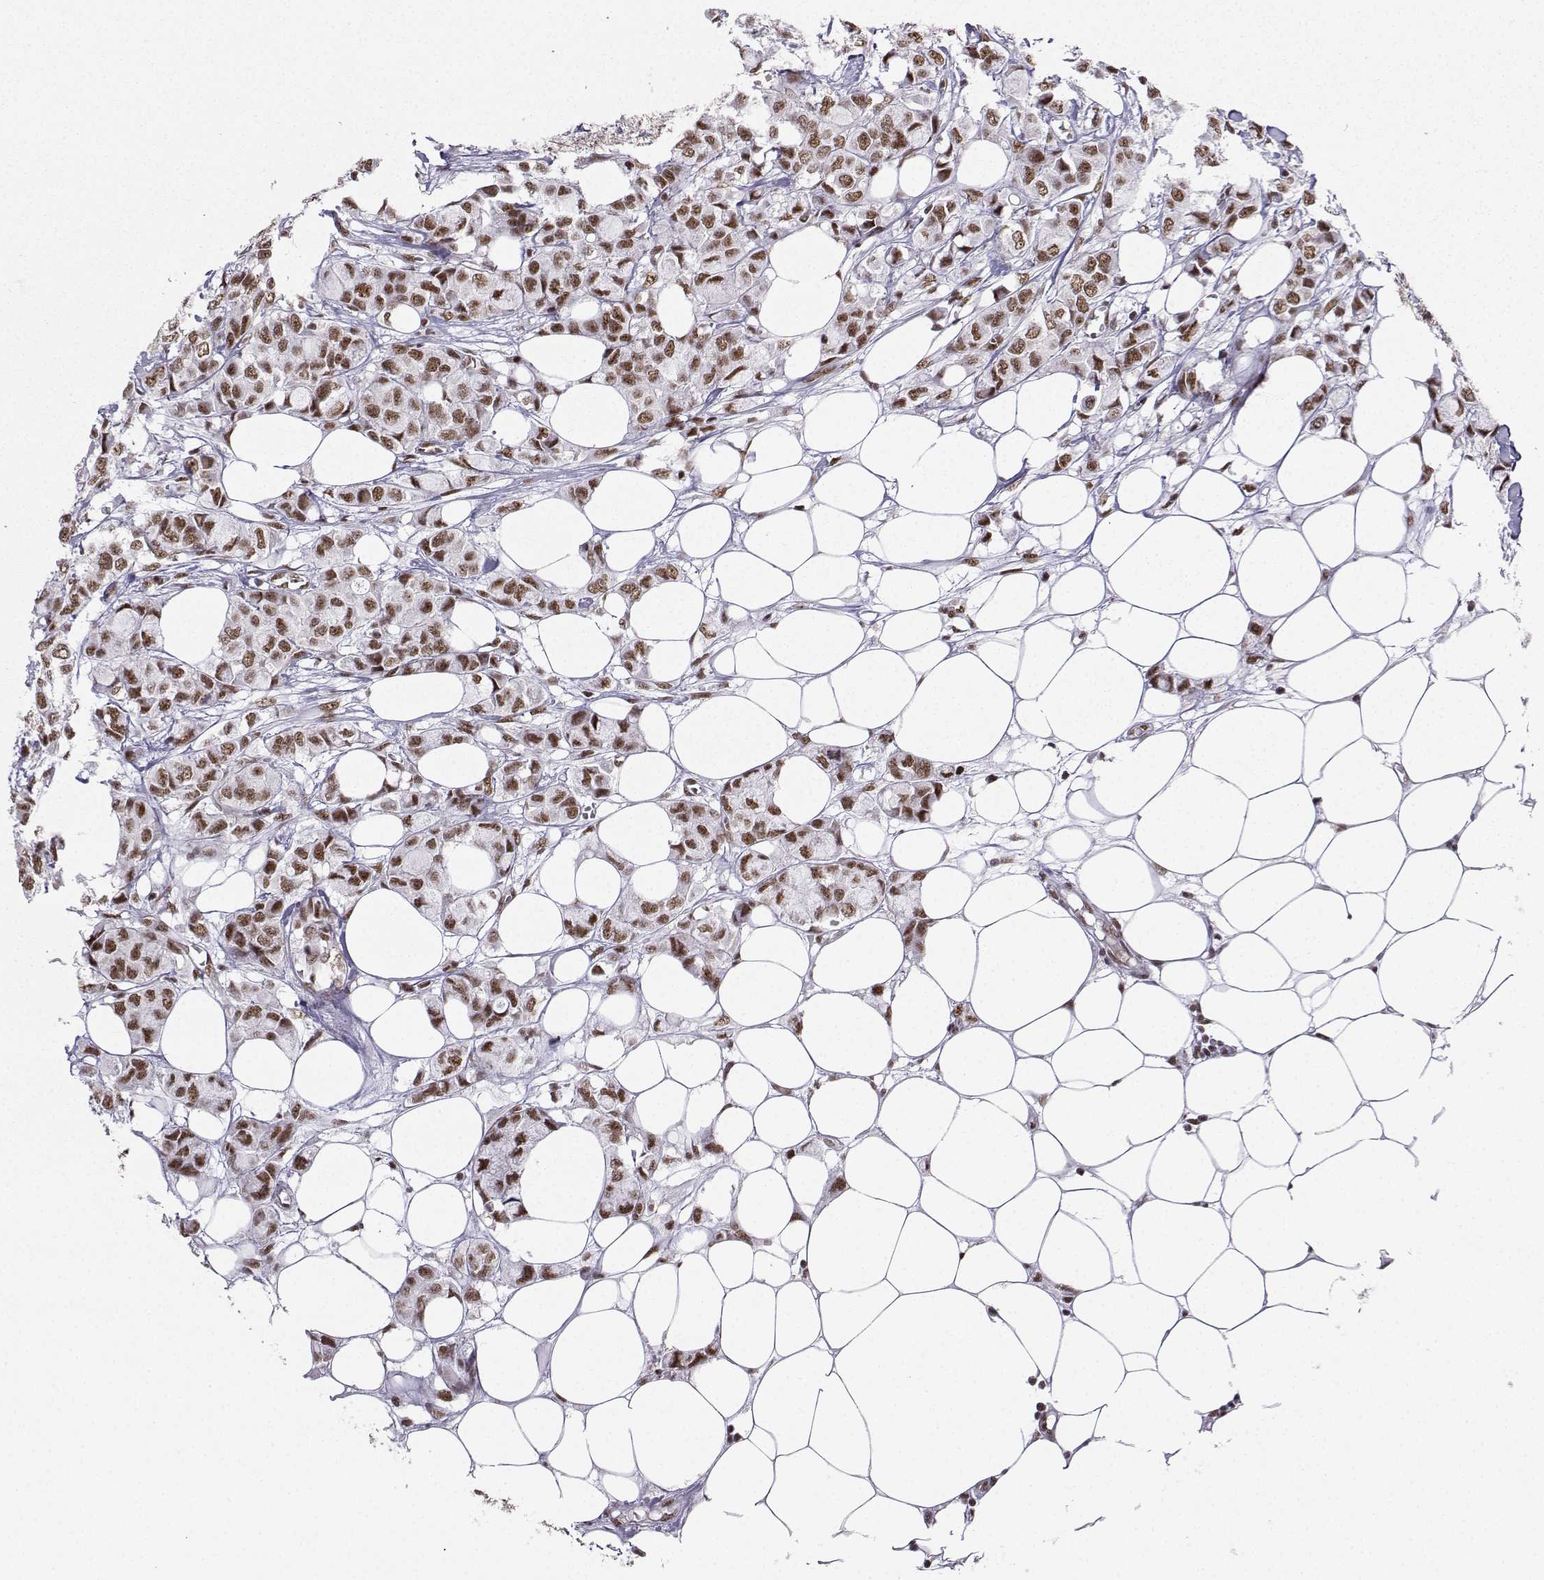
{"staining": {"intensity": "moderate", "quantity": ">75%", "location": "nuclear"}, "tissue": "breast cancer", "cell_type": "Tumor cells", "image_type": "cancer", "snomed": [{"axis": "morphology", "description": "Duct carcinoma"}, {"axis": "topography", "description": "Breast"}], "caption": "This image exhibits breast cancer stained with immunohistochemistry (IHC) to label a protein in brown. The nuclear of tumor cells show moderate positivity for the protein. Nuclei are counter-stained blue.", "gene": "SNRPB2", "patient": {"sex": "female", "age": 85}}